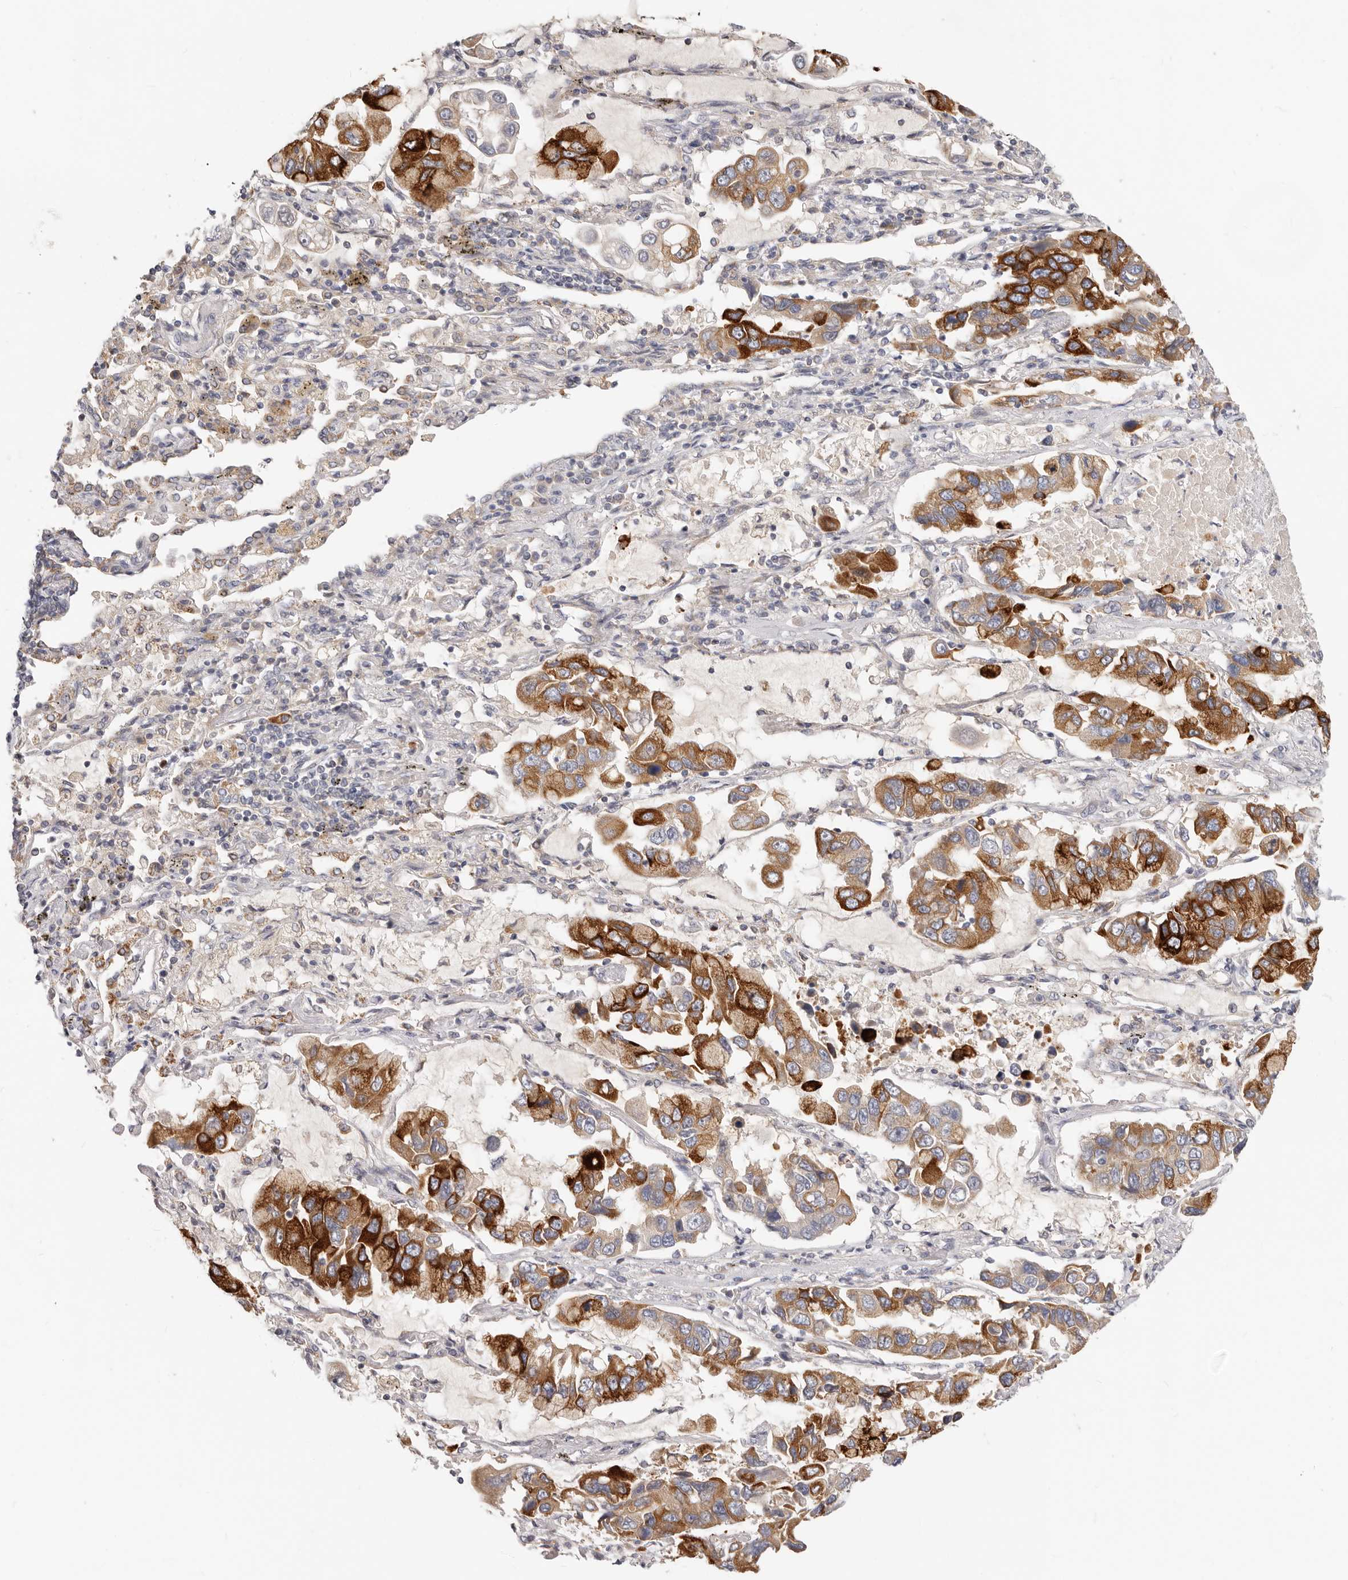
{"staining": {"intensity": "strong", "quantity": ">75%", "location": "cytoplasmic/membranous"}, "tissue": "lung cancer", "cell_type": "Tumor cells", "image_type": "cancer", "snomed": [{"axis": "morphology", "description": "Adenocarcinoma, NOS"}, {"axis": "topography", "description": "Lung"}], "caption": "Protein expression analysis of adenocarcinoma (lung) demonstrates strong cytoplasmic/membranous positivity in about >75% of tumor cells.", "gene": "TFB2M", "patient": {"sex": "male", "age": 64}}